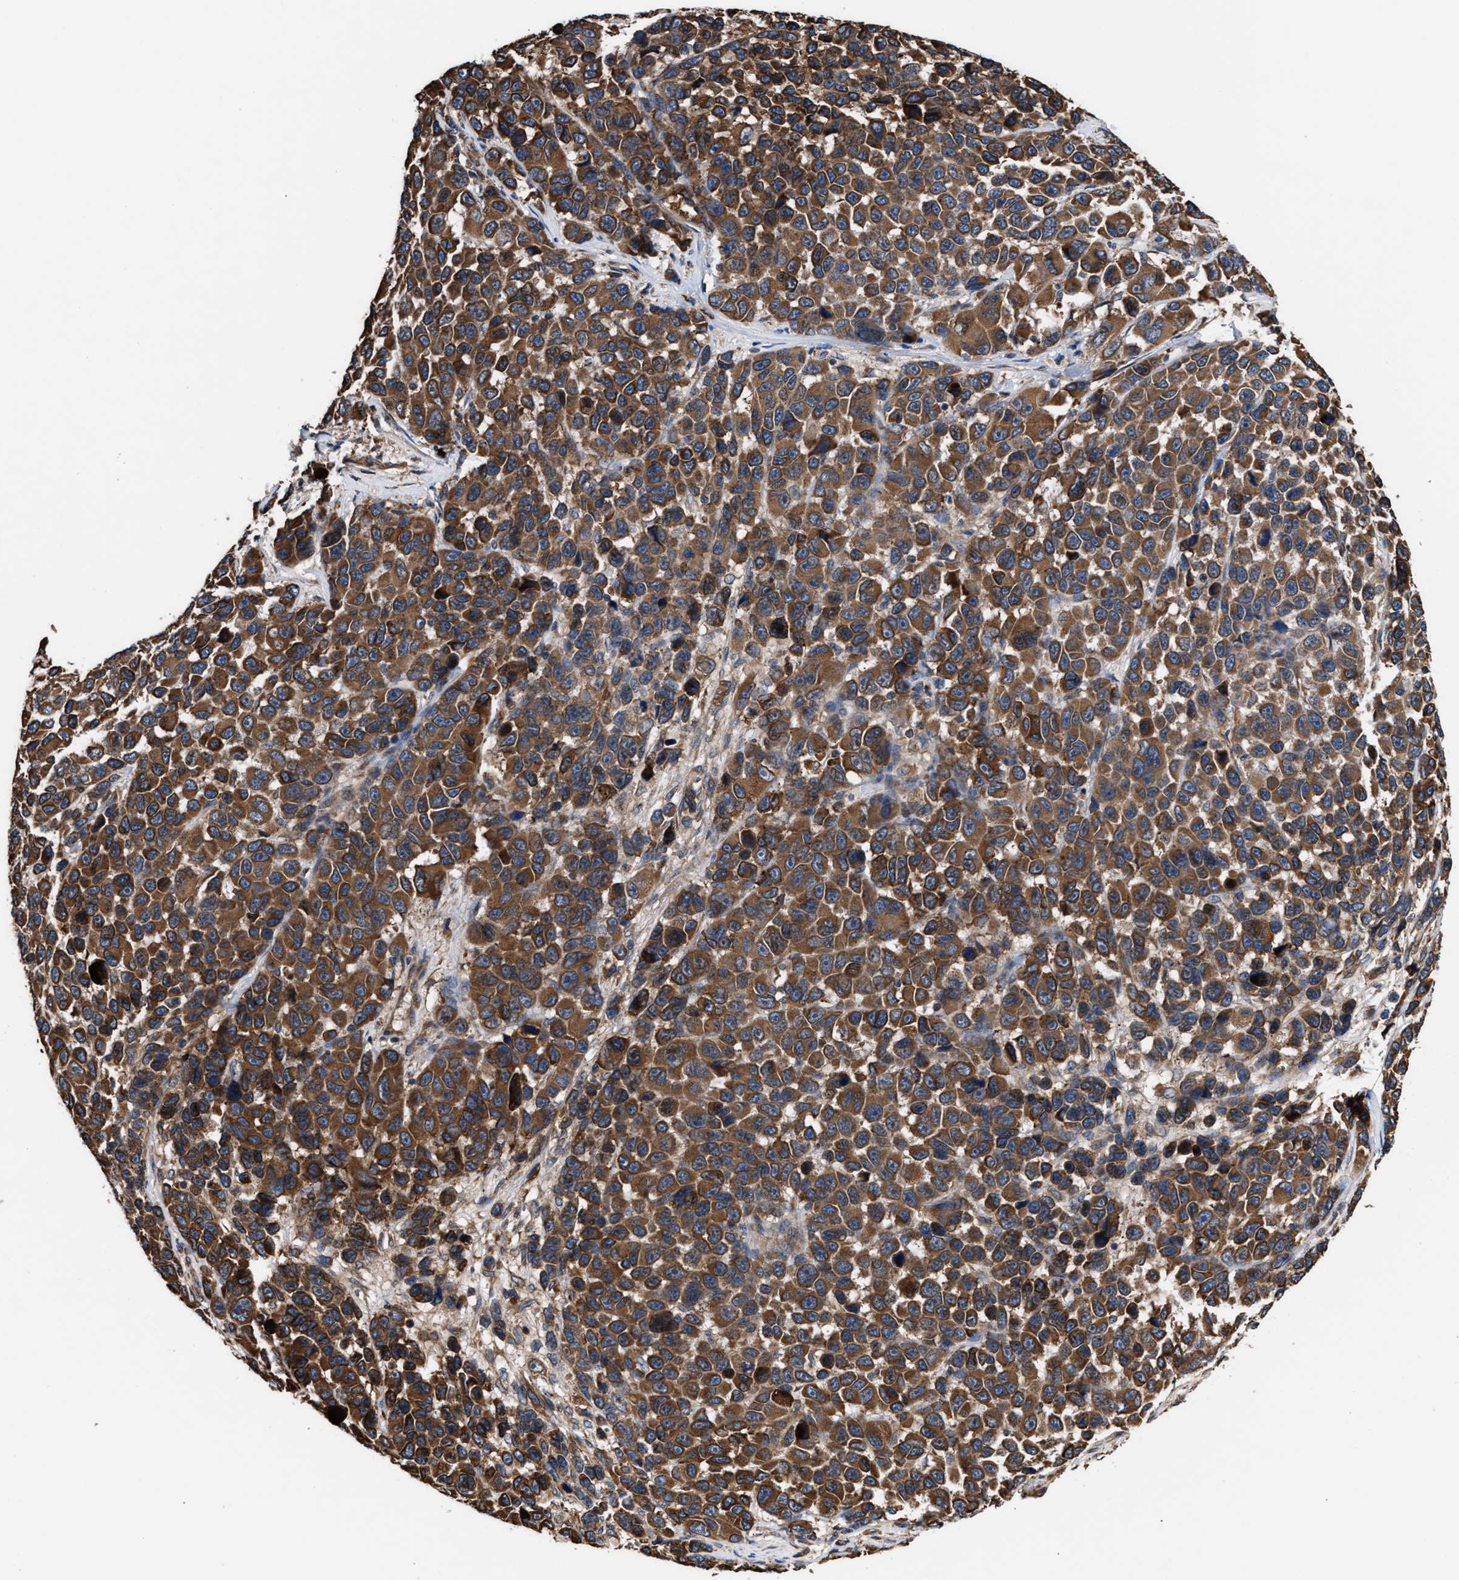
{"staining": {"intensity": "strong", "quantity": ">75%", "location": "cytoplasmic/membranous"}, "tissue": "melanoma", "cell_type": "Tumor cells", "image_type": "cancer", "snomed": [{"axis": "morphology", "description": "Malignant melanoma, NOS"}, {"axis": "topography", "description": "Skin"}], "caption": "DAB immunohistochemical staining of human malignant melanoma shows strong cytoplasmic/membranous protein staining in about >75% of tumor cells.", "gene": "GOSR1", "patient": {"sex": "male", "age": 53}}